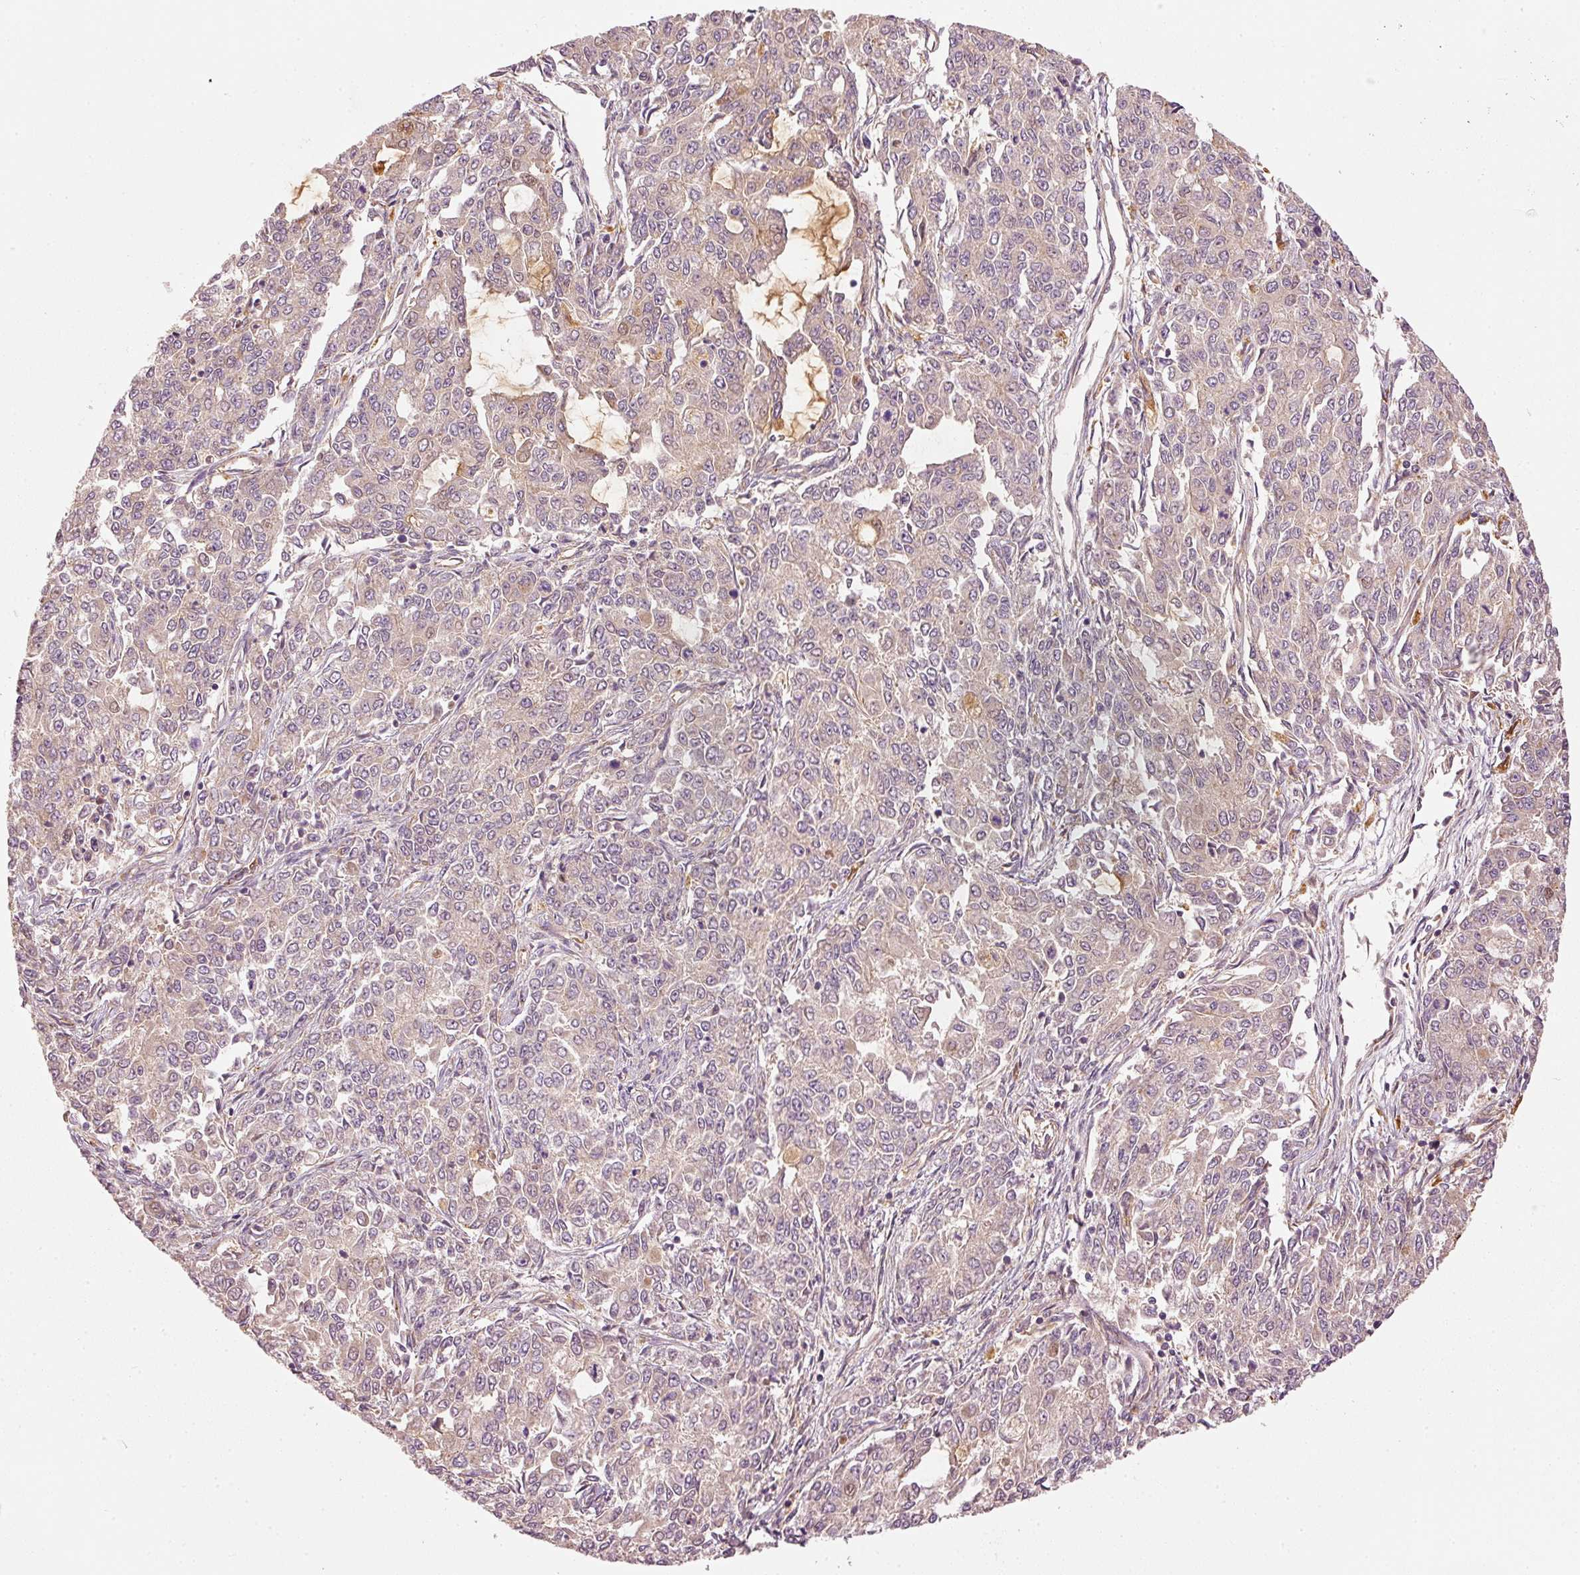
{"staining": {"intensity": "weak", "quantity": "<25%", "location": "cytoplasmic/membranous"}, "tissue": "endometrial cancer", "cell_type": "Tumor cells", "image_type": "cancer", "snomed": [{"axis": "morphology", "description": "Adenocarcinoma, NOS"}, {"axis": "topography", "description": "Endometrium"}], "caption": "Immunohistochemical staining of endometrial adenocarcinoma exhibits no significant staining in tumor cells.", "gene": "MTHFD1L", "patient": {"sex": "female", "age": 50}}